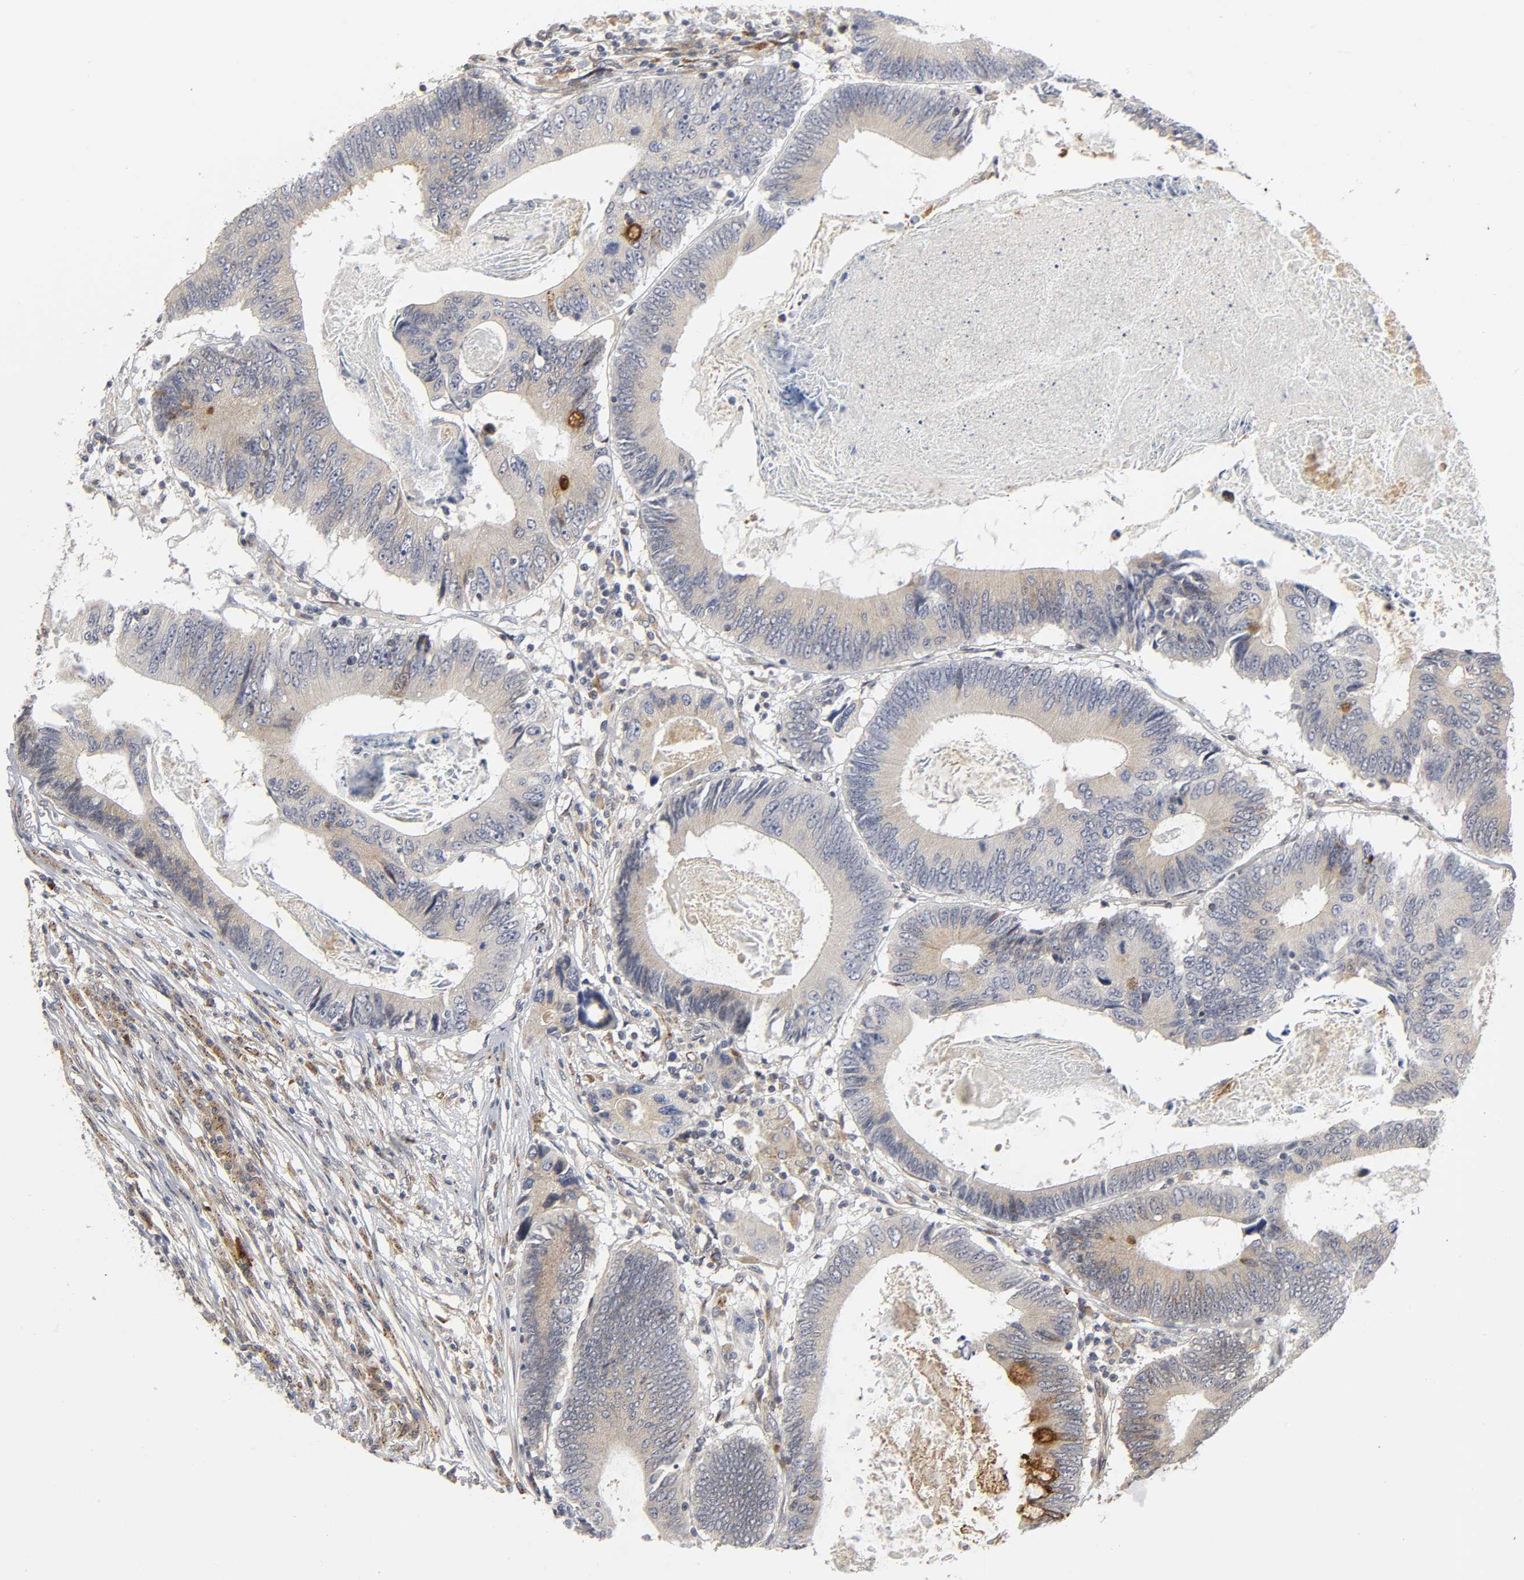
{"staining": {"intensity": "weak", "quantity": "<25%", "location": "cytoplasmic/membranous"}, "tissue": "colorectal cancer", "cell_type": "Tumor cells", "image_type": "cancer", "snomed": [{"axis": "morphology", "description": "Adenocarcinoma, NOS"}, {"axis": "topography", "description": "Colon"}], "caption": "Colorectal cancer was stained to show a protein in brown. There is no significant expression in tumor cells.", "gene": "ASB6", "patient": {"sex": "female", "age": 78}}